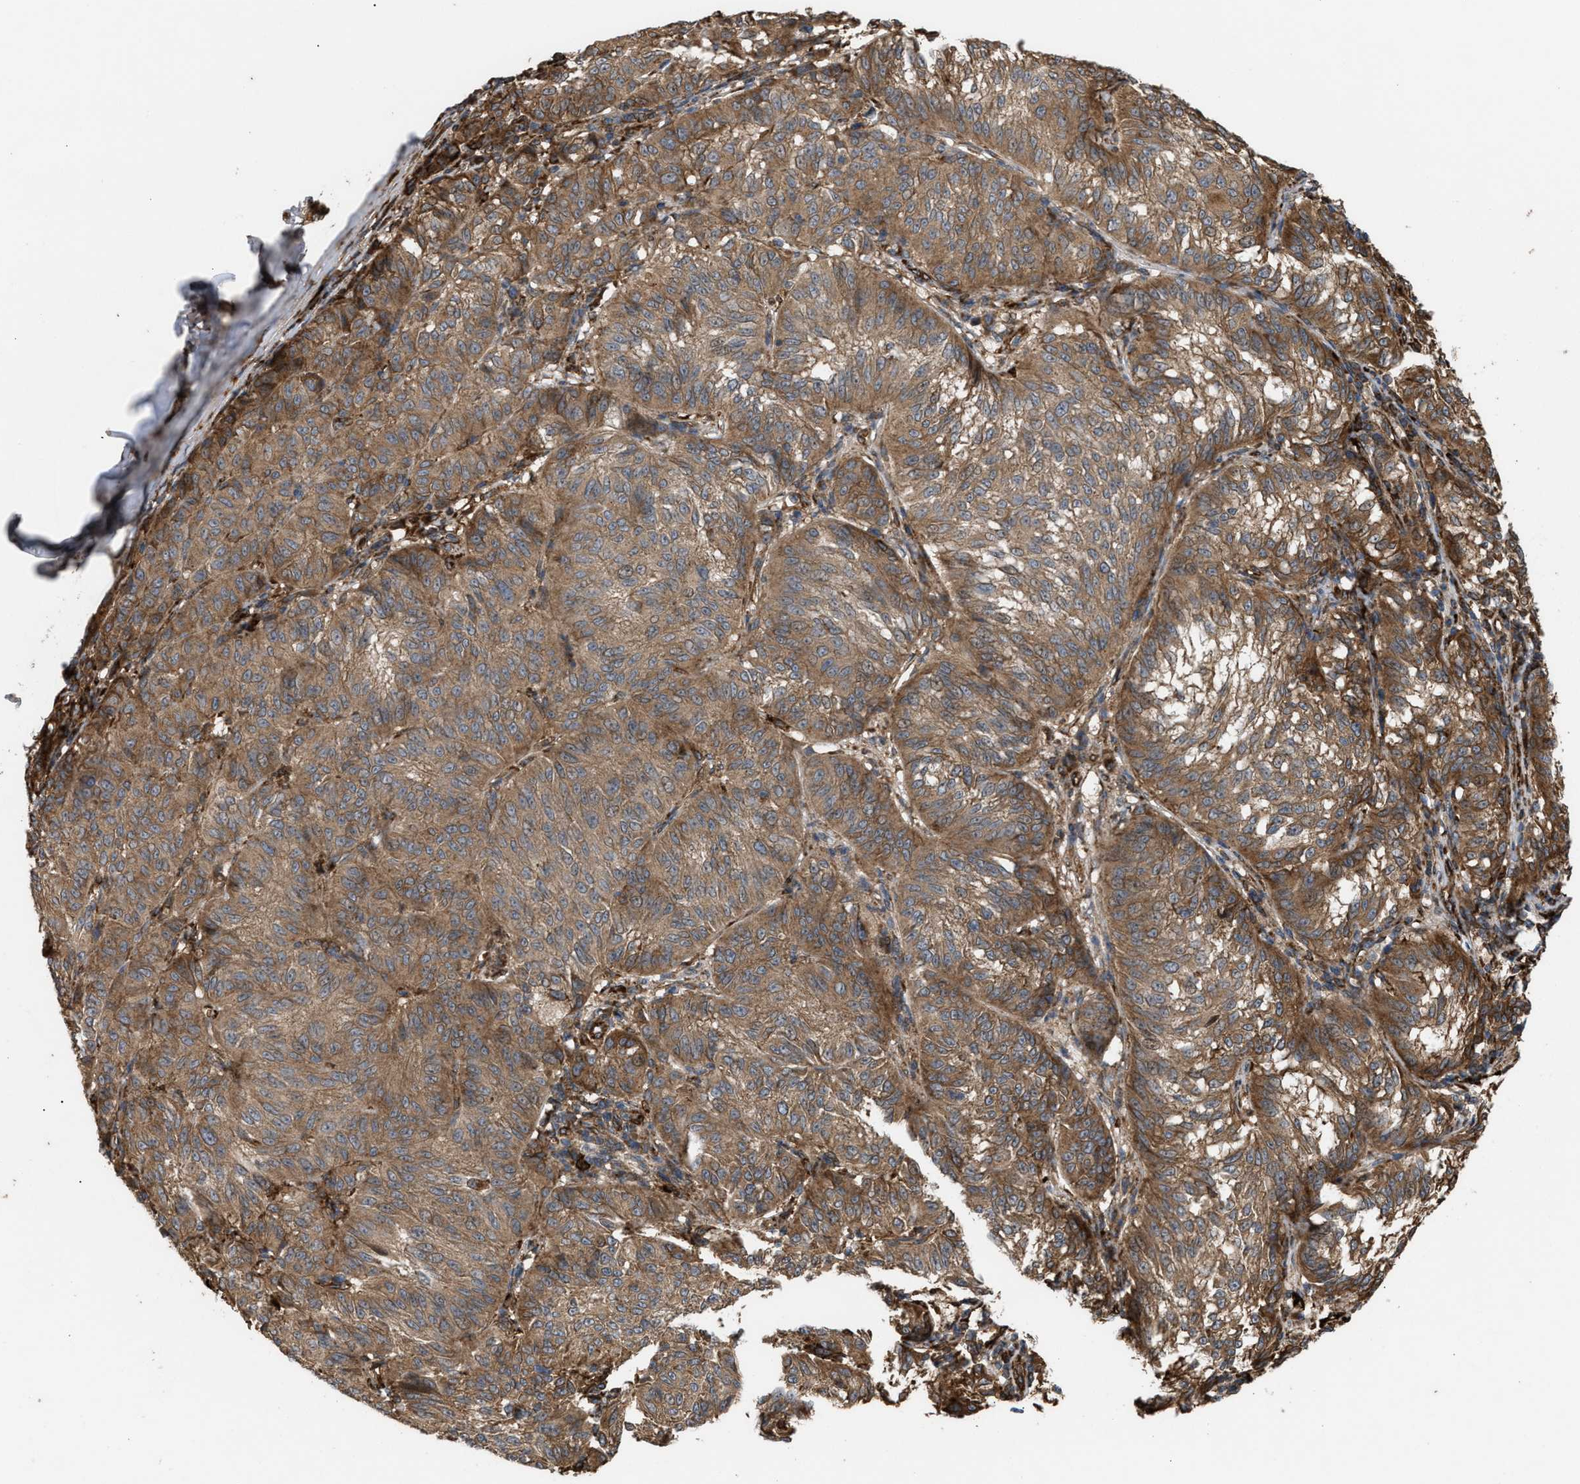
{"staining": {"intensity": "moderate", "quantity": ">75%", "location": "cytoplasmic/membranous"}, "tissue": "melanoma", "cell_type": "Tumor cells", "image_type": "cancer", "snomed": [{"axis": "morphology", "description": "Malignant melanoma, NOS"}, {"axis": "topography", "description": "Skin"}], "caption": "There is medium levels of moderate cytoplasmic/membranous positivity in tumor cells of malignant melanoma, as demonstrated by immunohistochemical staining (brown color).", "gene": "GCC1", "patient": {"sex": "female", "age": 72}}